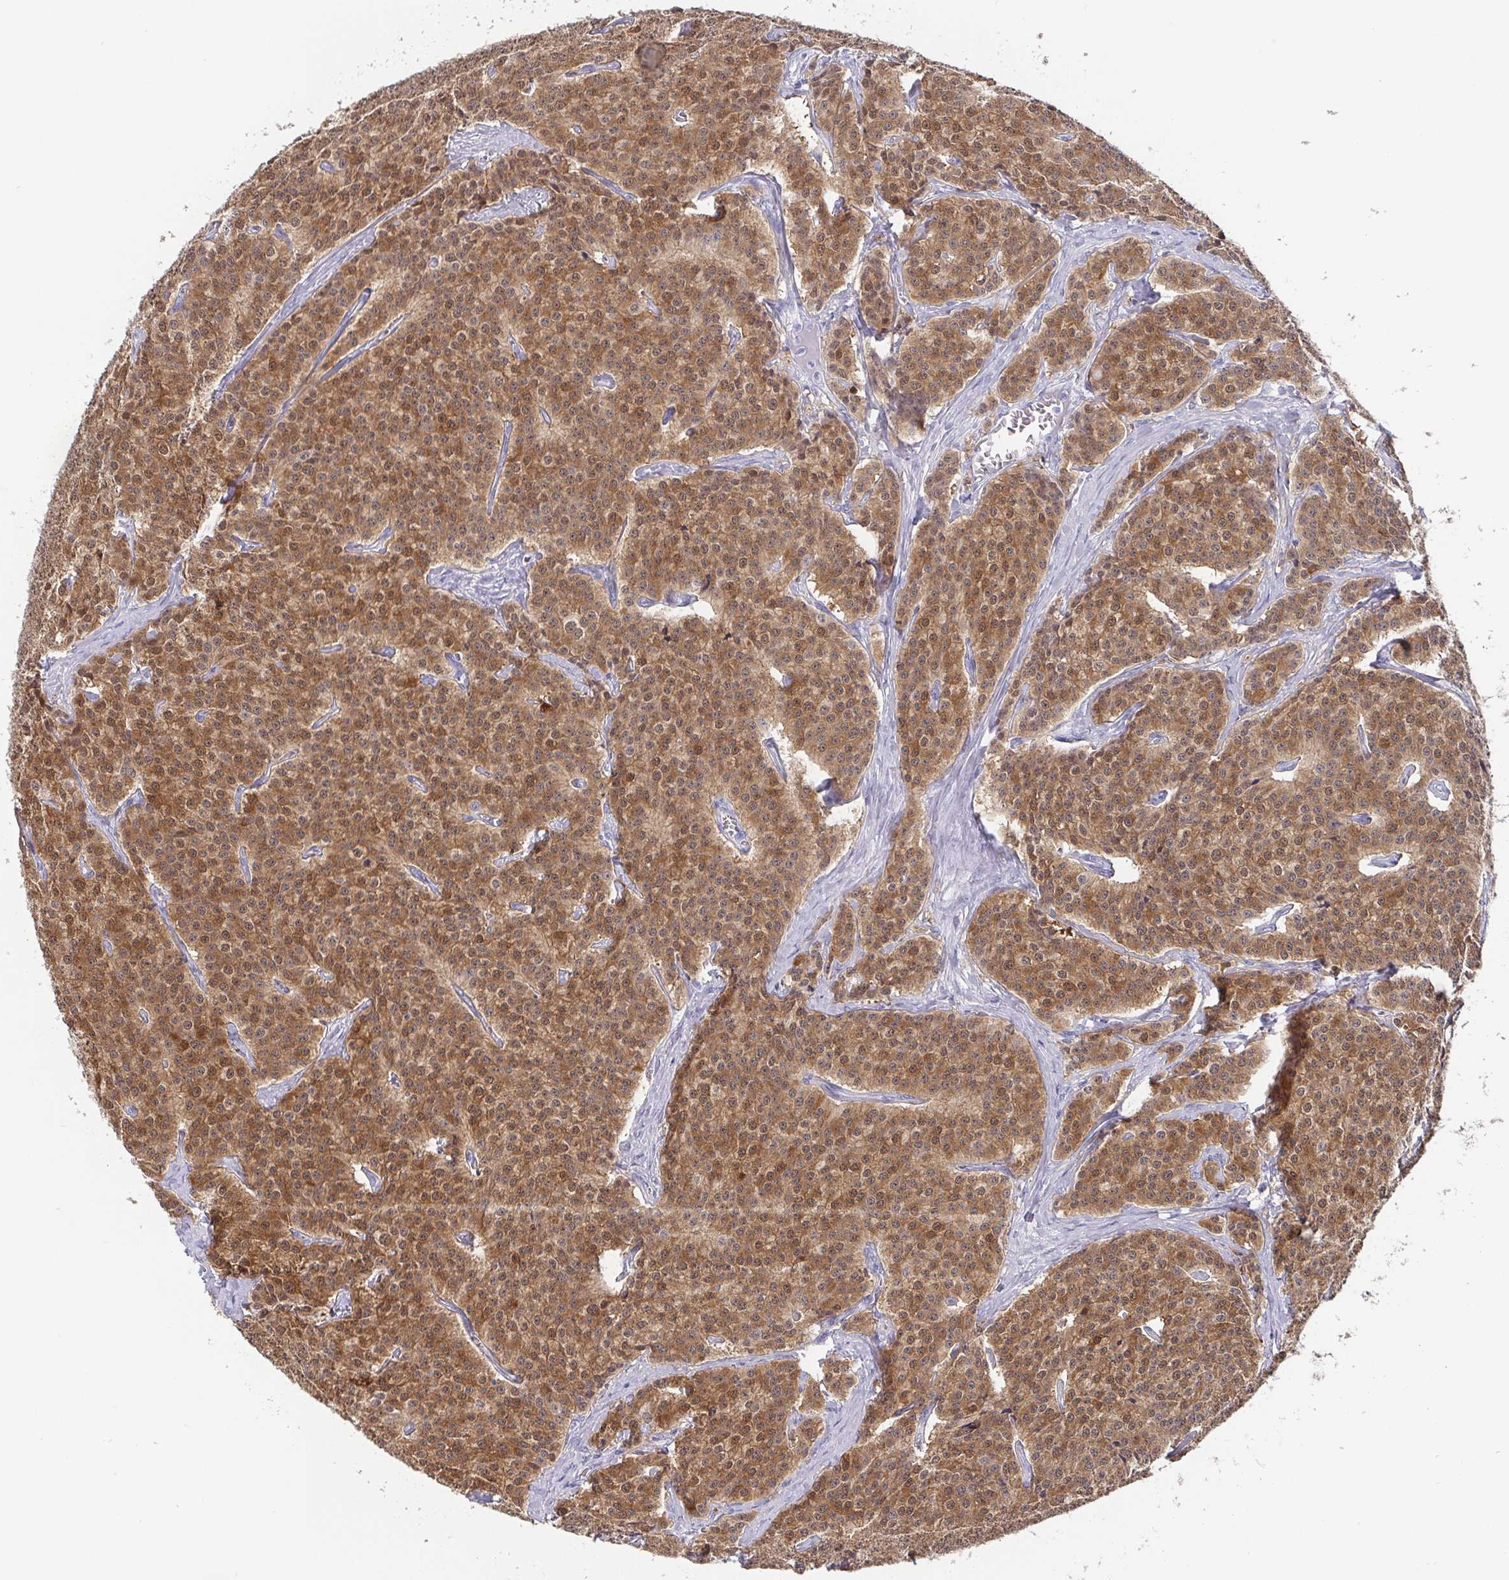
{"staining": {"intensity": "moderate", "quantity": ">75%", "location": "cytoplasmic/membranous"}, "tissue": "carcinoid", "cell_type": "Tumor cells", "image_type": "cancer", "snomed": [{"axis": "morphology", "description": "Carcinoid, malignant, NOS"}, {"axis": "topography", "description": "Small intestine"}], "caption": "An image showing moderate cytoplasmic/membranous expression in approximately >75% of tumor cells in carcinoid, as visualized by brown immunohistochemical staining.", "gene": "SCGN", "patient": {"sex": "female", "age": 64}}